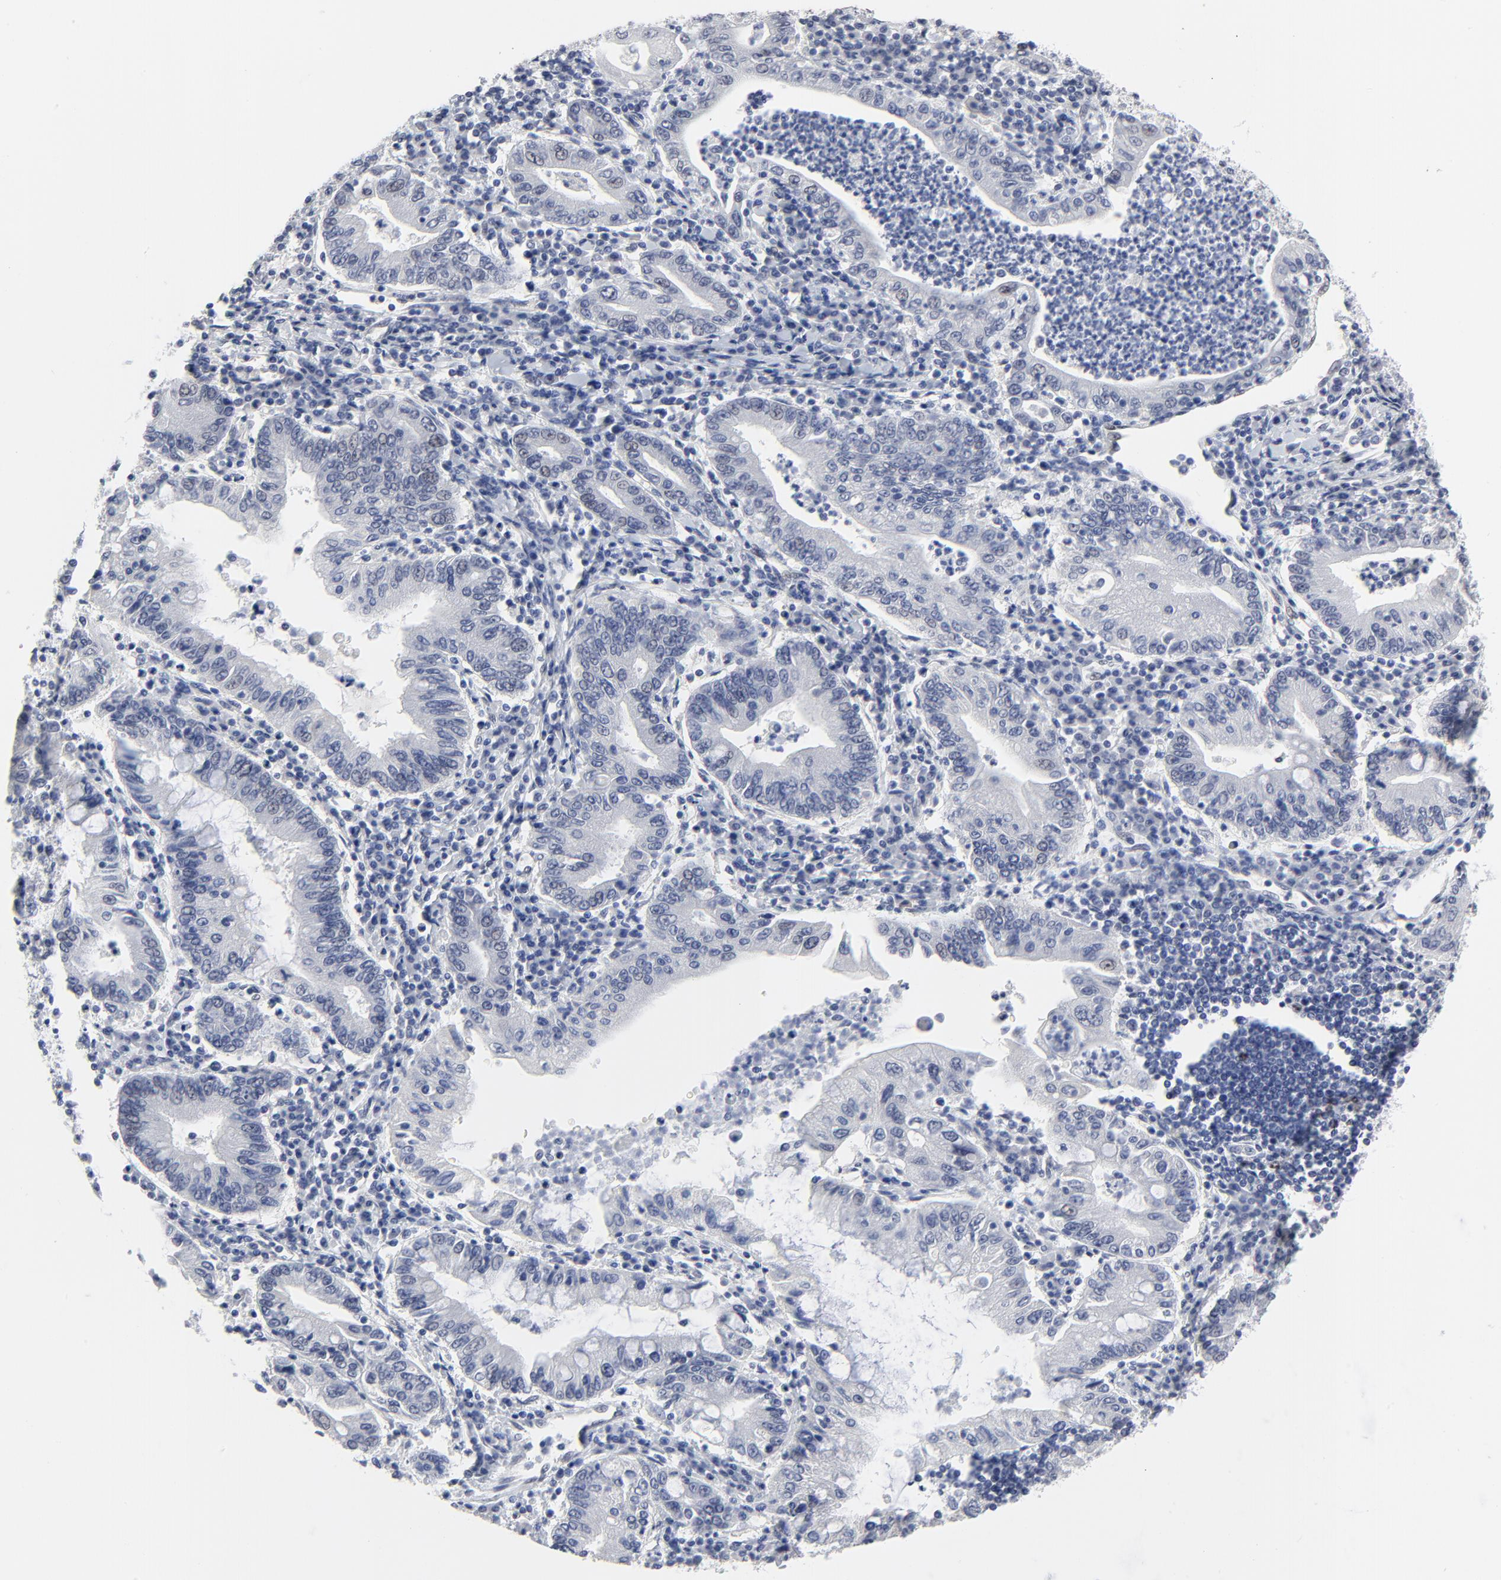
{"staining": {"intensity": "negative", "quantity": "none", "location": "none"}, "tissue": "stomach cancer", "cell_type": "Tumor cells", "image_type": "cancer", "snomed": [{"axis": "morphology", "description": "Normal tissue, NOS"}, {"axis": "morphology", "description": "Adenocarcinoma, NOS"}, {"axis": "topography", "description": "Esophagus"}, {"axis": "topography", "description": "Stomach, upper"}, {"axis": "topography", "description": "Peripheral nerve tissue"}], "caption": "An image of stomach cancer (adenocarcinoma) stained for a protein shows no brown staining in tumor cells.", "gene": "ZNF589", "patient": {"sex": "male", "age": 62}}